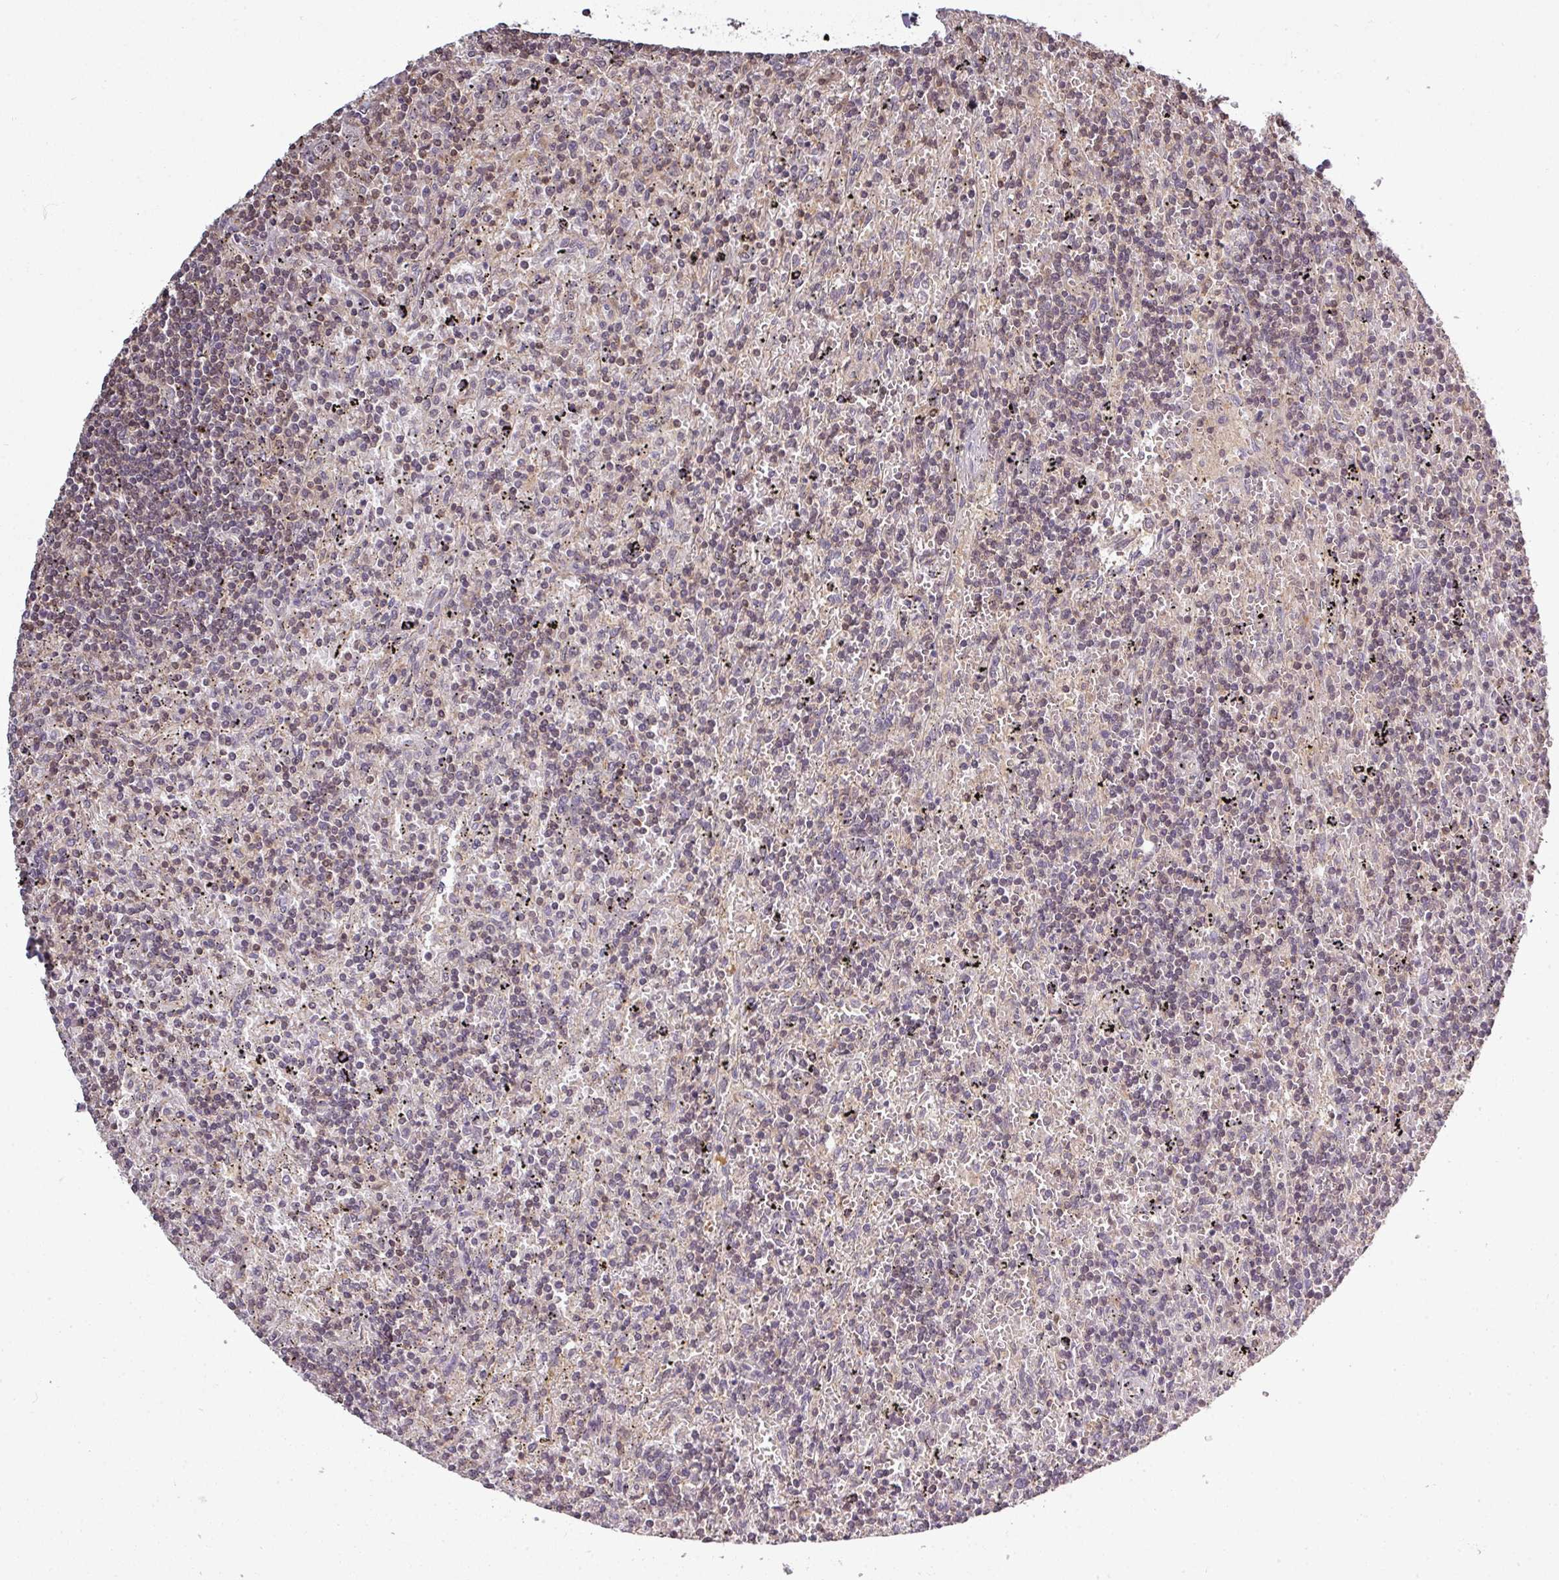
{"staining": {"intensity": "weak", "quantity": "<25%", "location": "cytoplasmic/membranous"}, "tissue": "lymphoma", "cell_type": "Tumor cells", "image_type": "cancer", "snomed": [{"axis": "morphology", "description": "Malignant lymphoma, non-Hodgkin's type, Low grade"}, {"axis": "topography", "description": "Spleen"}], "caption": "This is an immunohistochemistry (IHC) photomicrograph of human lymphoma. There is no expression in tumor cells.", "gene": "TUSC3", "patient": {"sex": "male", "age": 76}}